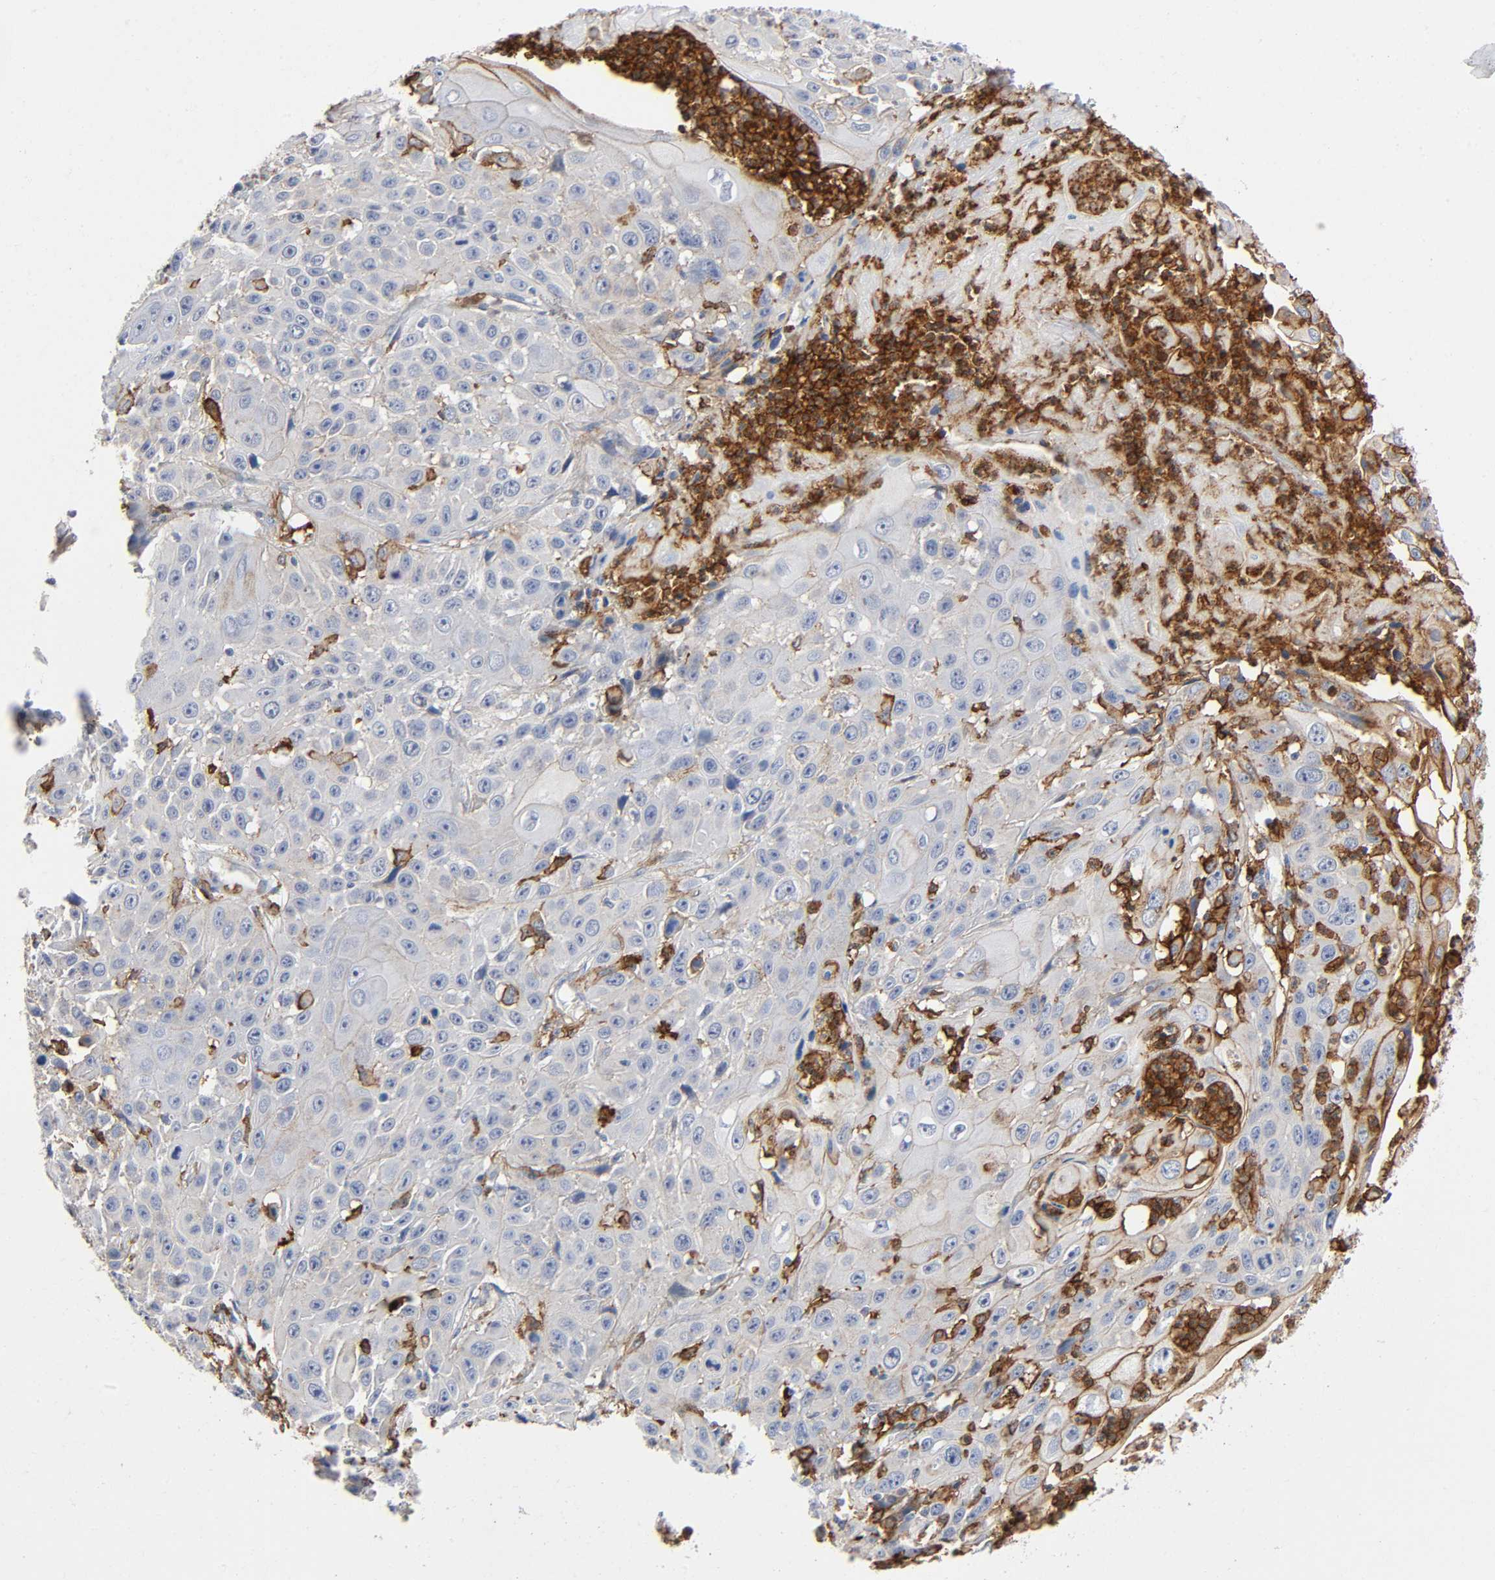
{"staining": {"intensity": "negative", "quantity": "none", "location": "none"}, "tissue": "cervical cancer", "cell_type": "Tumor cells", "image_type": "cancer", "snomed": [{"axis": "morphology", "description": "Squamous cell carcinoma, NOS"}, {"axis": "topography", "description": "Cervix"}], "caption": "DAB (3,3'-diaminobenzidine) immunohistochemical staining of cervical cancer (squamous cell carcinoma) demonstrates no significant staining in tumor cells.", "gene": "LYN", "patient": {"sex": "female", "age": 39}}